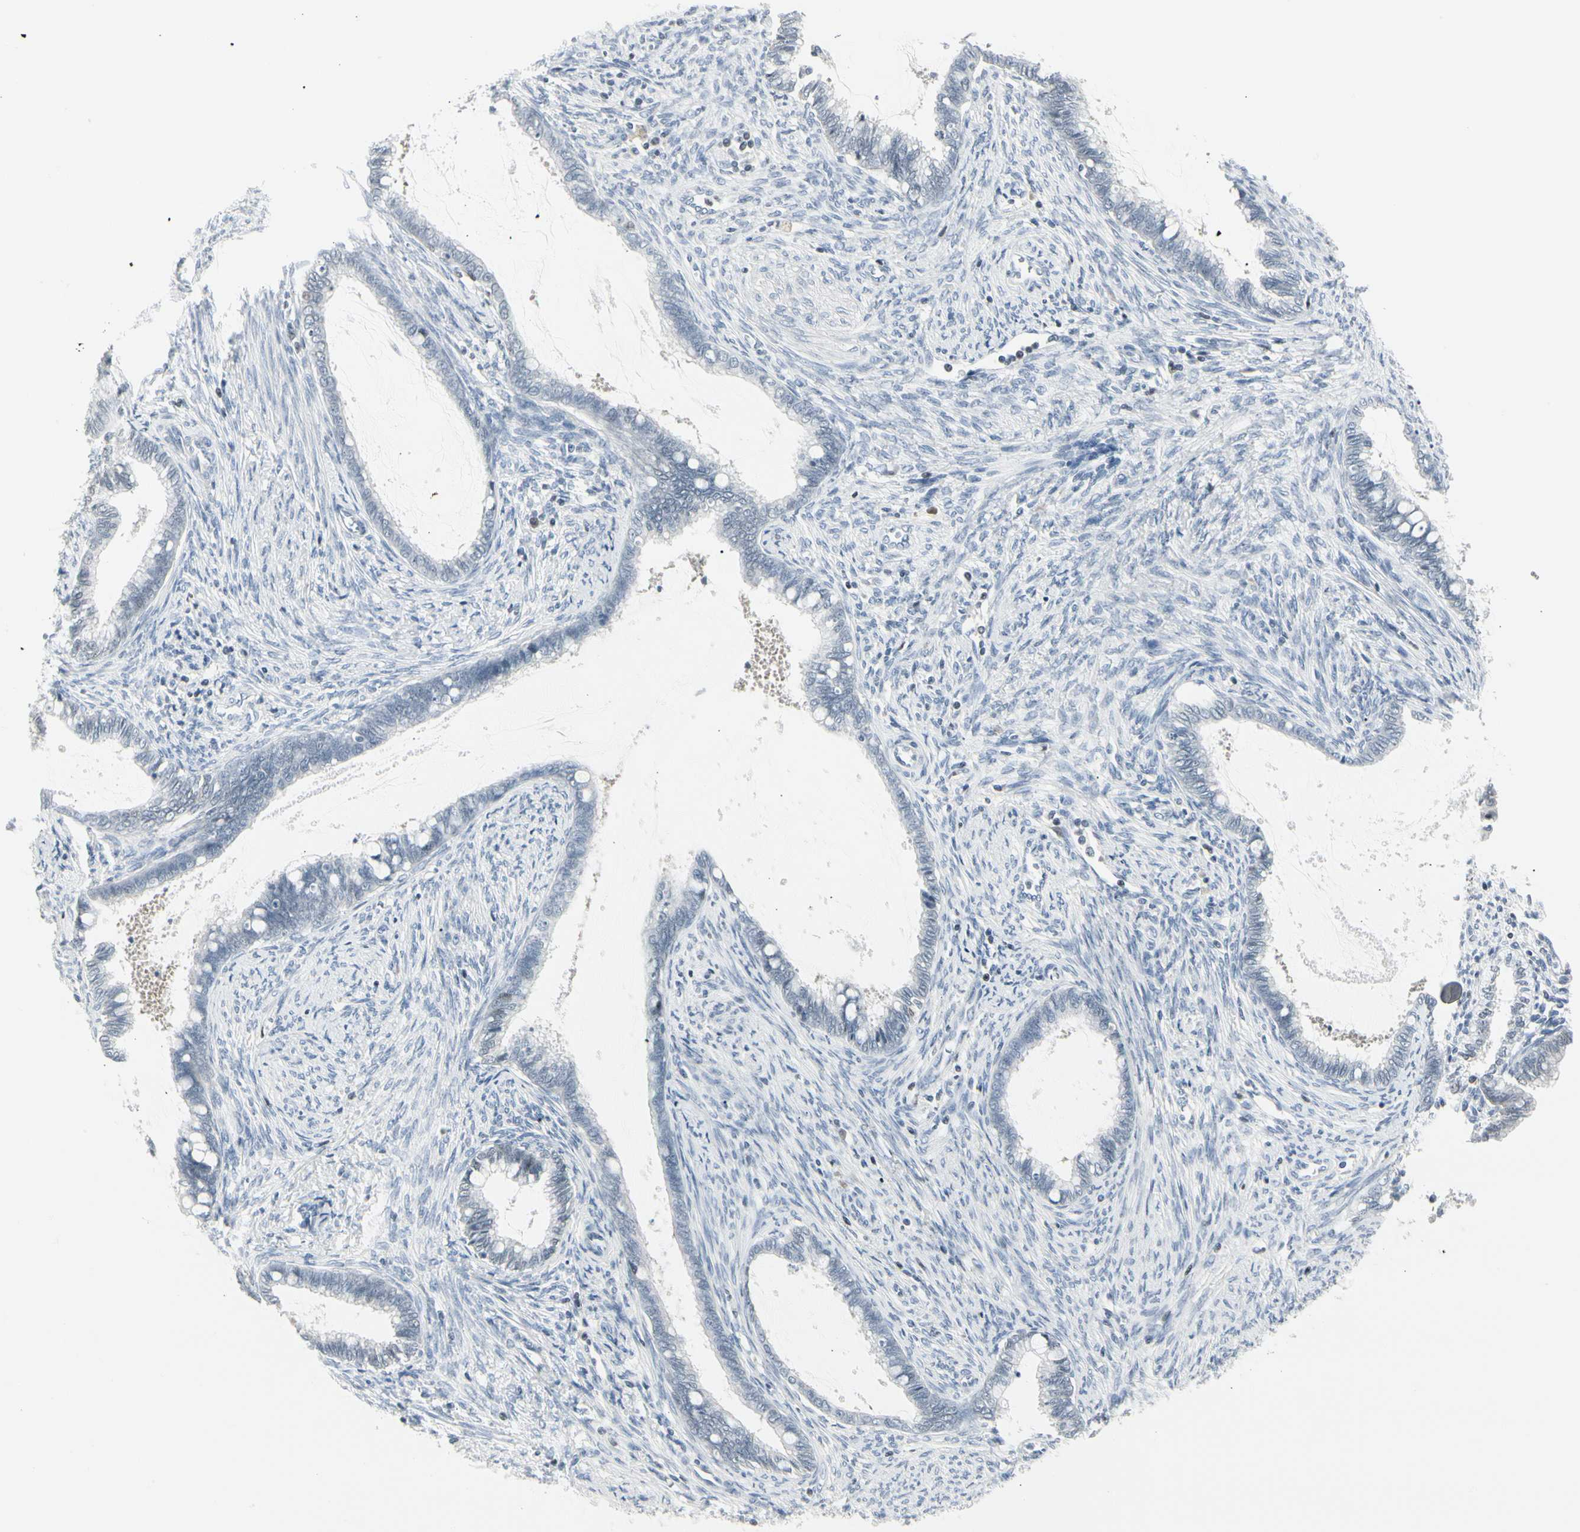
{"staining": {"intensity": "negative", "quantity": "none", "location": "none"}, "tissue": "cervical cancer", "cell_type": "Tumor cells", "image_type": "cancer", "snomed": [{"axis": "morphology", "description": "Adenocarcinoma, NOS"}, {"axis": "topography", "description": "Cervix"}], "caption": "DAB (3,3'-diaminobenzidine) immunohistochemical staining of human adenocarcinoma (cervical) displays no significant positivity in tumor cells.", "gene": "ZBTB7B", "patient": {"sex": "female", "age": 44}}